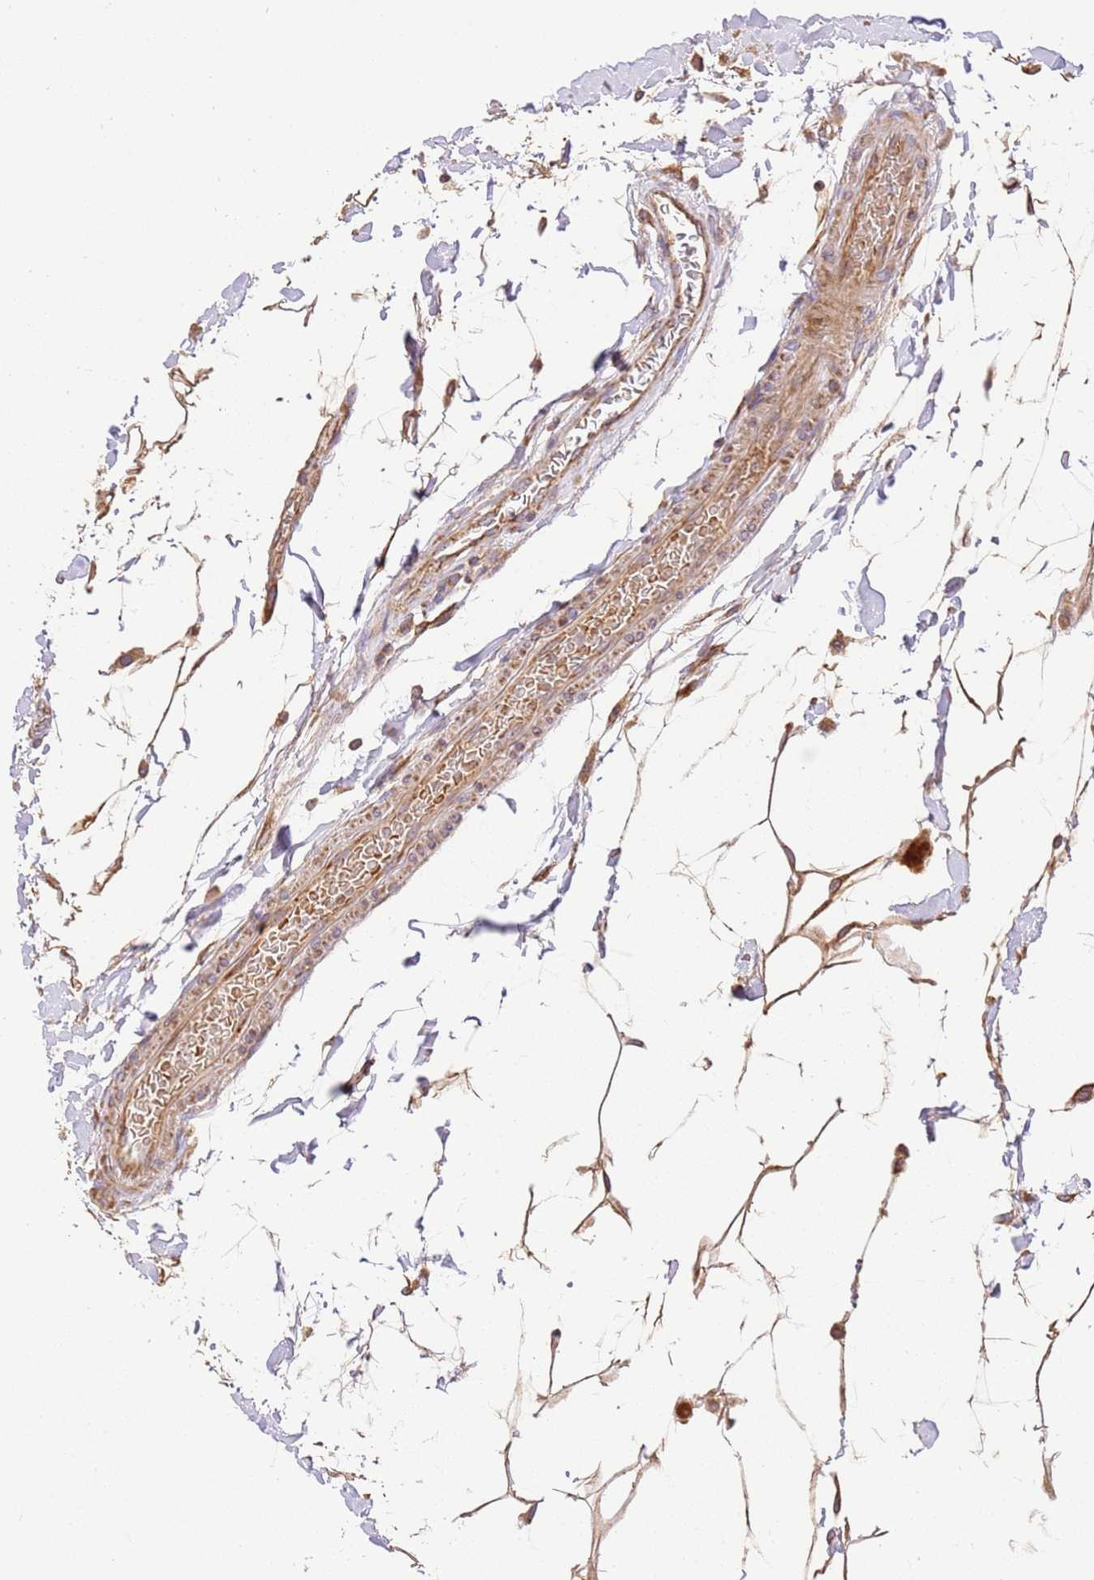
{"staining": {"intensity": "moderate", "quantity": ">75%", "location": "cytoplasmic/membranous"}, "tissue": "colon", "cell_type": "Endothelial cells", "image_type": "normal", "snomed": [{"axis": "morphology", "description": "Normal tissue, NOS"}, {"axis": "topography", "description": "Colon"}], "caption": "Colon stained with IHC demonstrates moderate cytoplasmic/membranous expression in approximately >75% of endothelial cells.", "gene": "SPATA2L", "patient": {"sex": "female", "age": 79}}